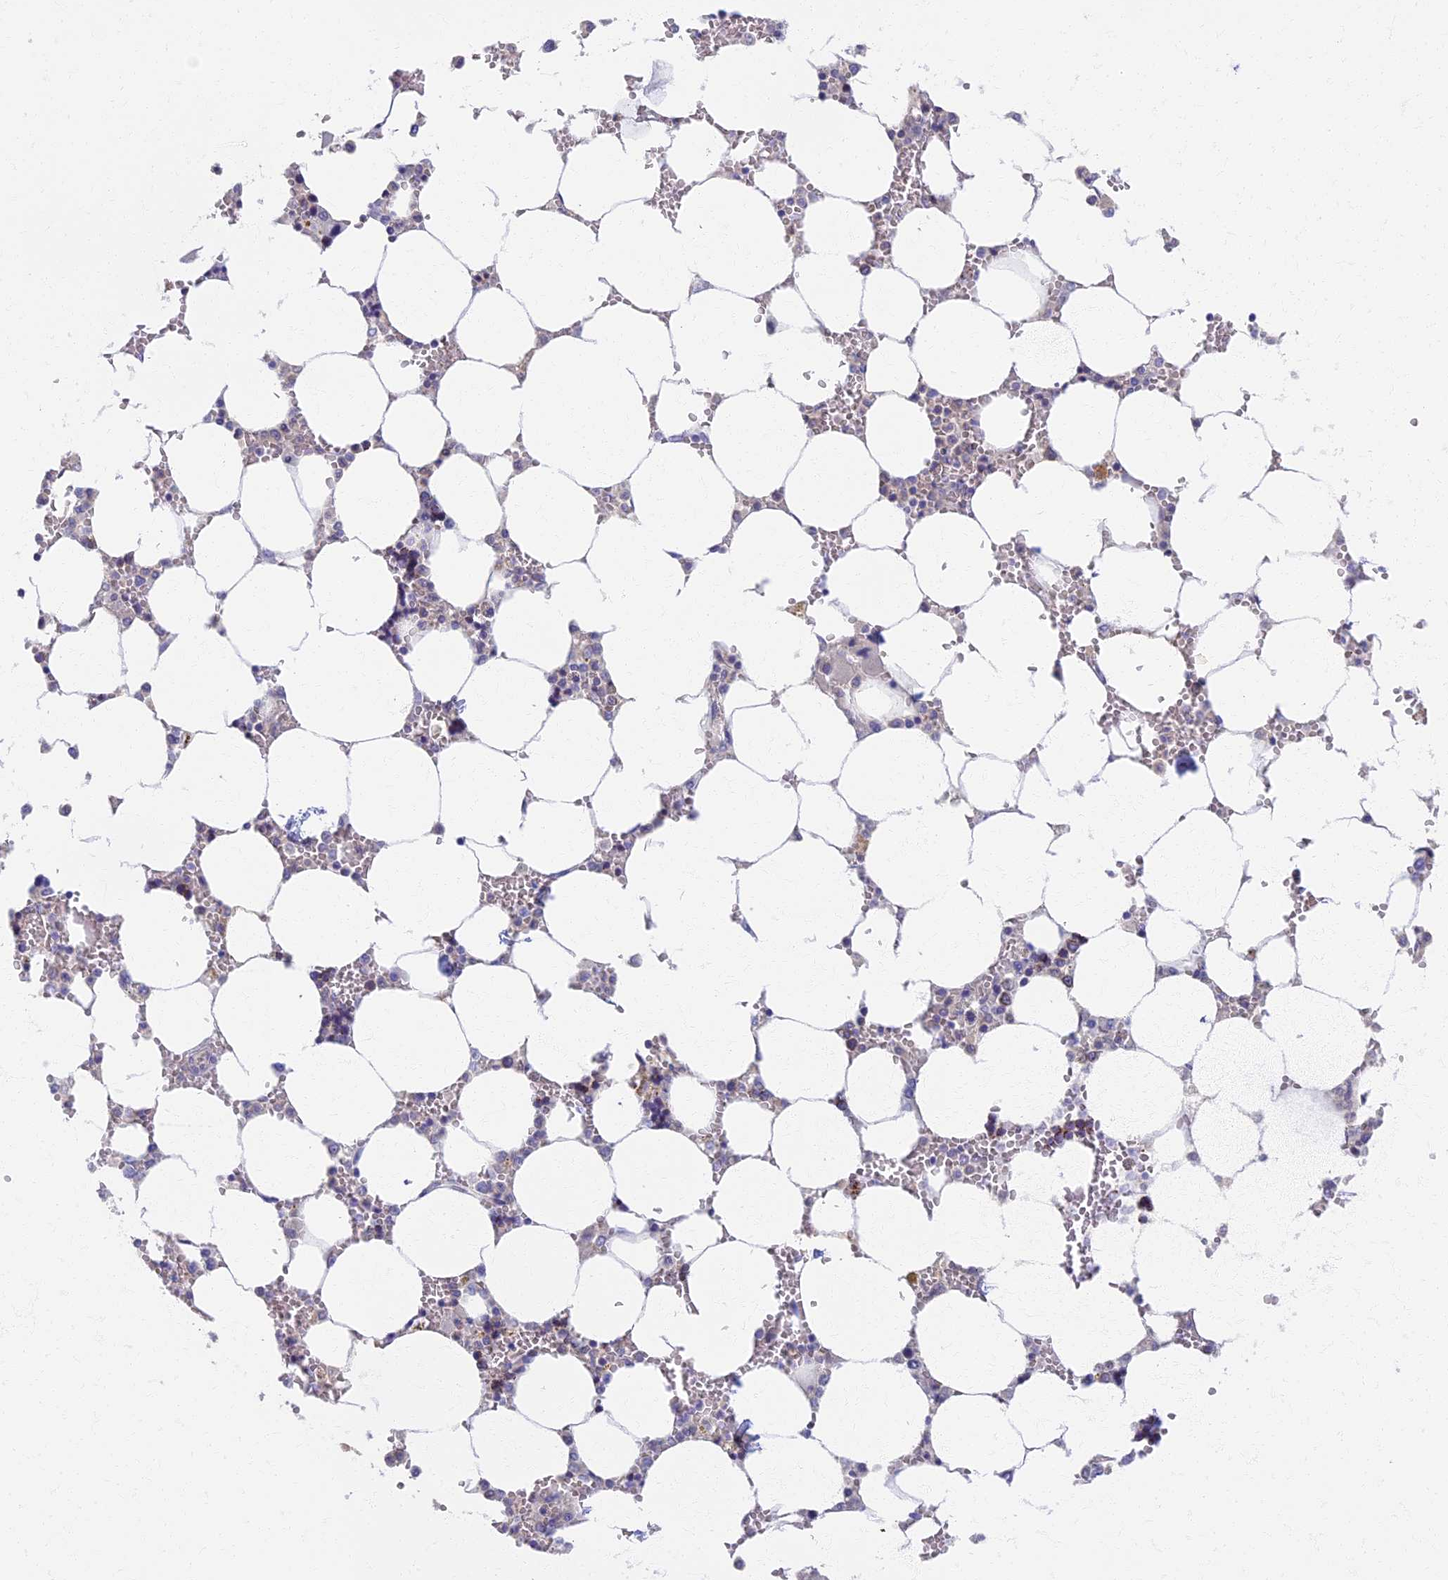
{"staining": {"intensity": "negative", "quantity": "none", "location": "none"}, "tissue": "bone marrow", "cell_type": "Hematopoietic cells", "image_type": "normal", "snomed": [{"axis": "morphology", "description": "Normal tissue, NOS"}, {"axis": "topography", "description": "Bone marrow"}], "caption": "This is an immunohistochemistry histopathology image of normal bone marrow. There is no staining in hematopoietic cells.", "gene": "AP4E1", "patient": {"sex": "male", "age": 64}}